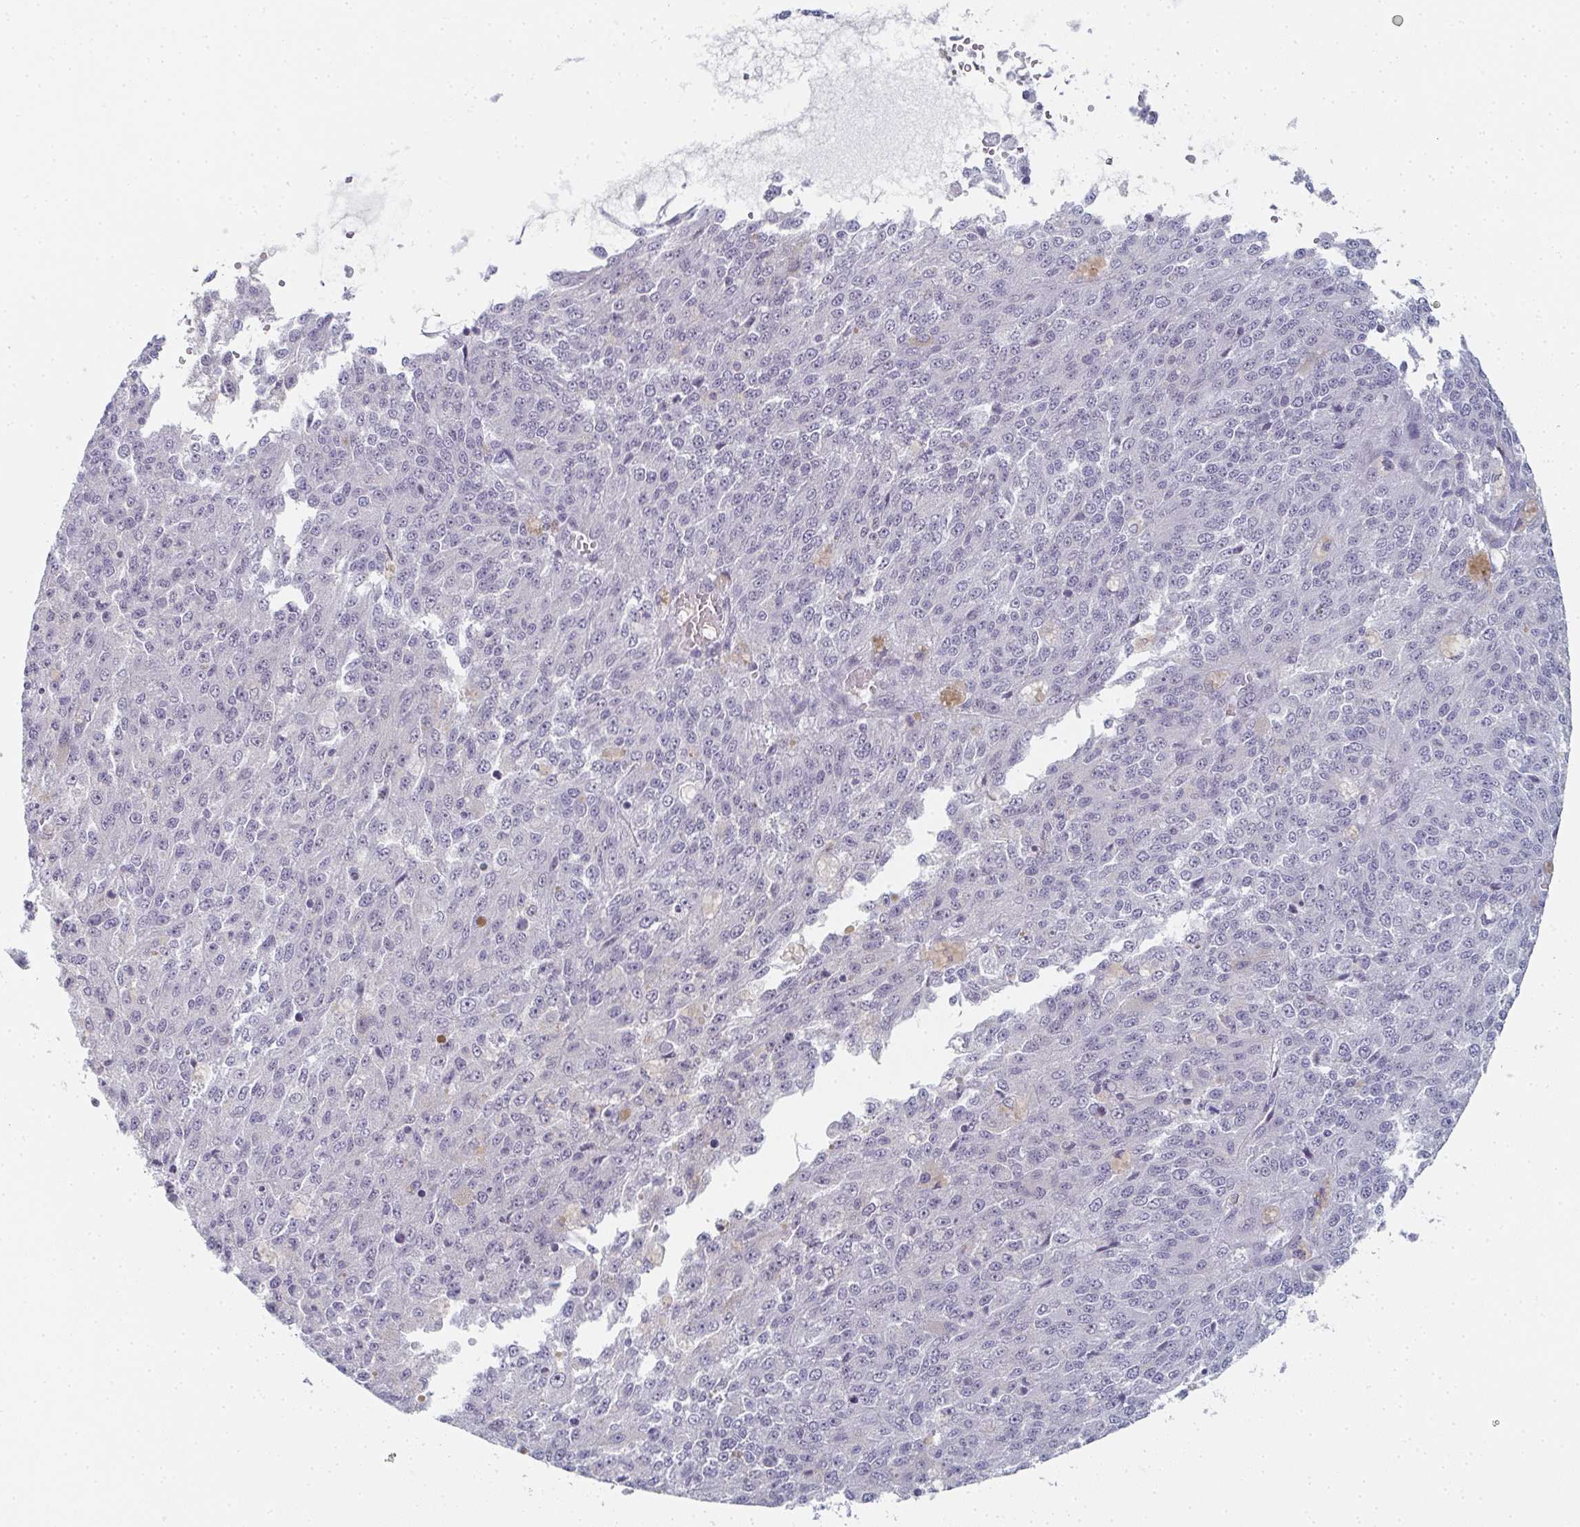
{"staining": {"intensity": "negative", "quantity": "none", "location": "none"}, "tissue": "melanoma", "cell_type": "Tumor cells", "image_type": "cancer", "snomed": [{"axis": "morphology", "description": "Malignant melanoma, Metastatic site"}, {"axis": "topography", "description": "Lymph node"}], "caption": "IHC photomicrograph of melanoma stained for a protein (brown), which displays no positivity in tumor cells.", "gene": "PYCR3", "patient": {"sex": "female", "age": 64}}